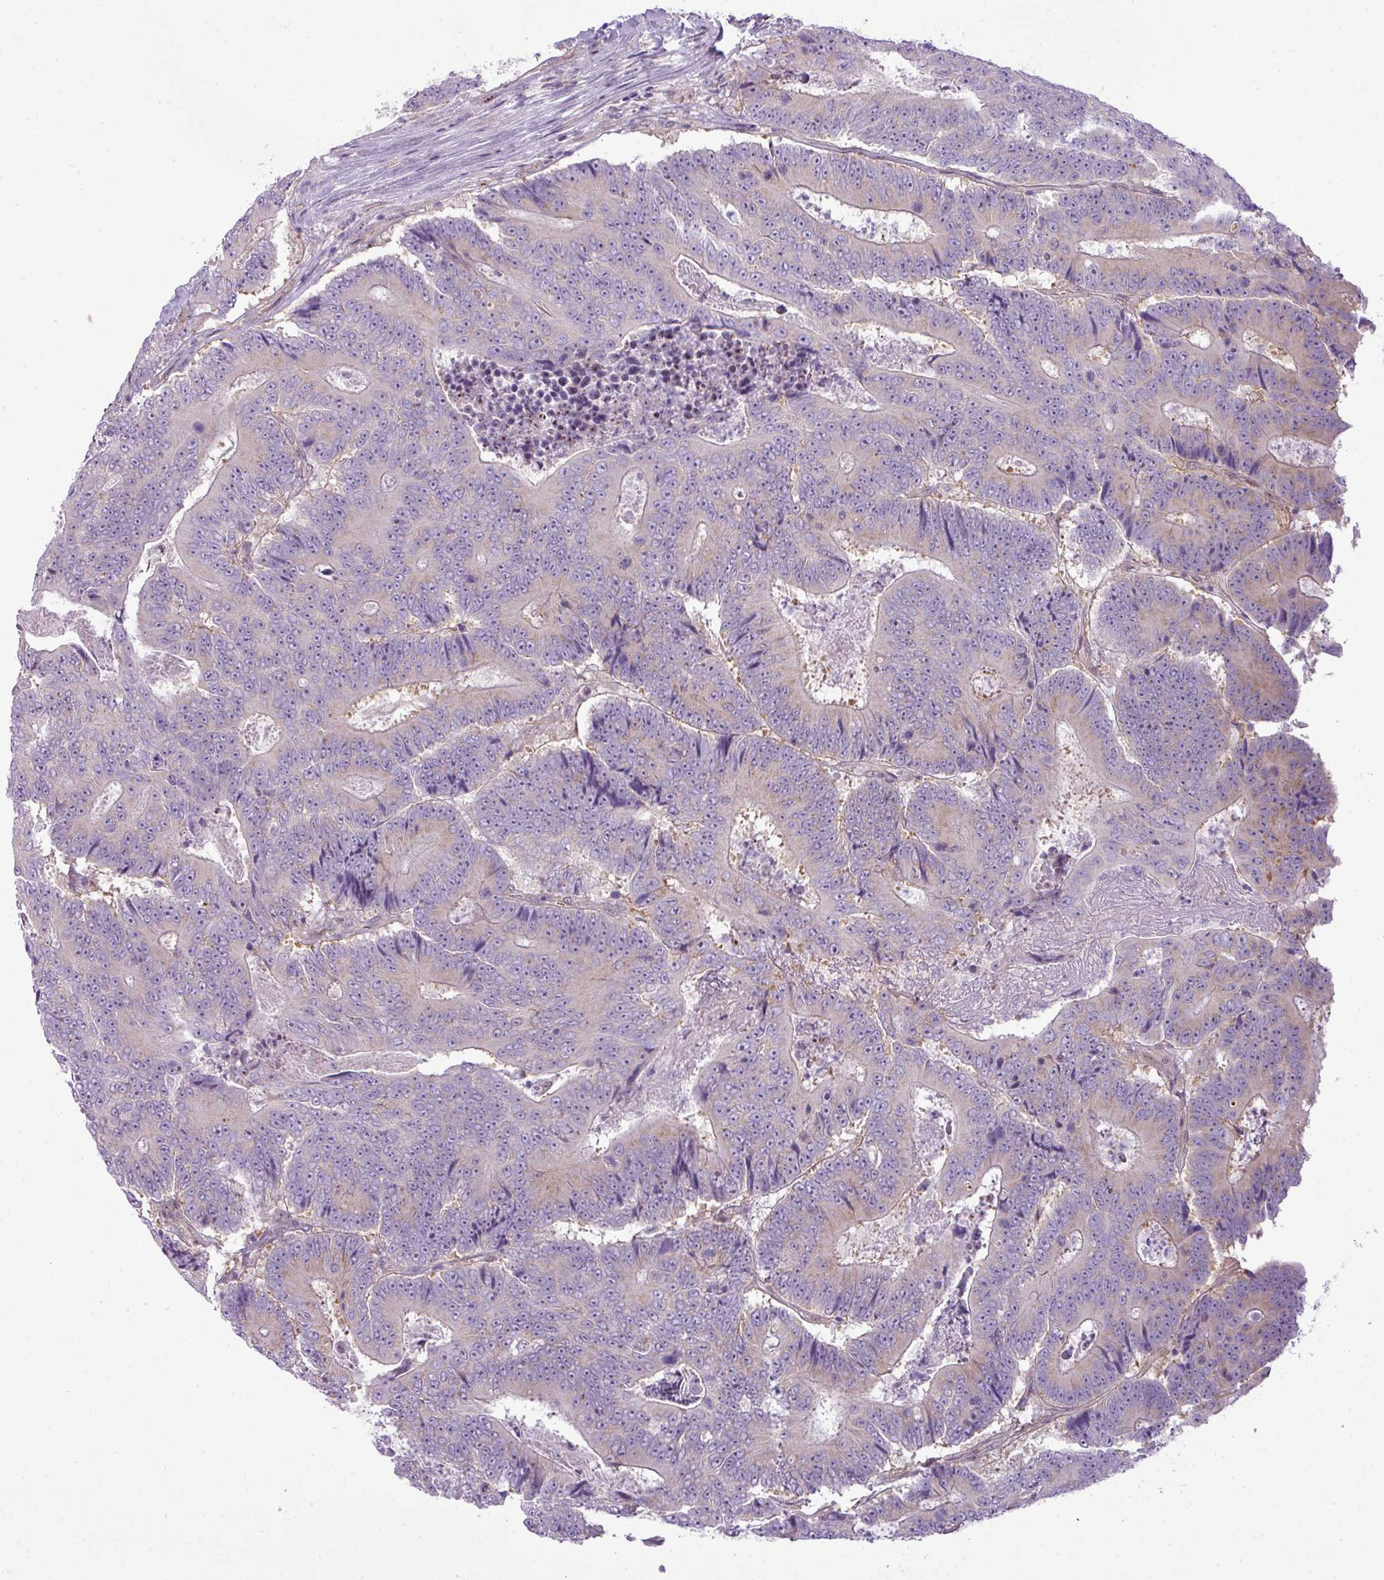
{"staining": {"intensity": "negative", "quantity": "none", "location": "none"}, "tissue": "colorectal cancer", "cell_type": "Tumor cells", "image_type": "cancer", "snomed": [{"axis": "morphology", "description": "Adenocarcinoma, NOS"}, {"axis": "topography", "description": "Colon"}], "caption": "Protein analysis of colorectal cancer shows no significant positivity in tumor cells. (DAB (3,3'-diaminobenzidine) IHC visualized using brightfield microscopy, high magnification).", "gene": "MAK16", "patient": {"sex": "male", "age": 83}}